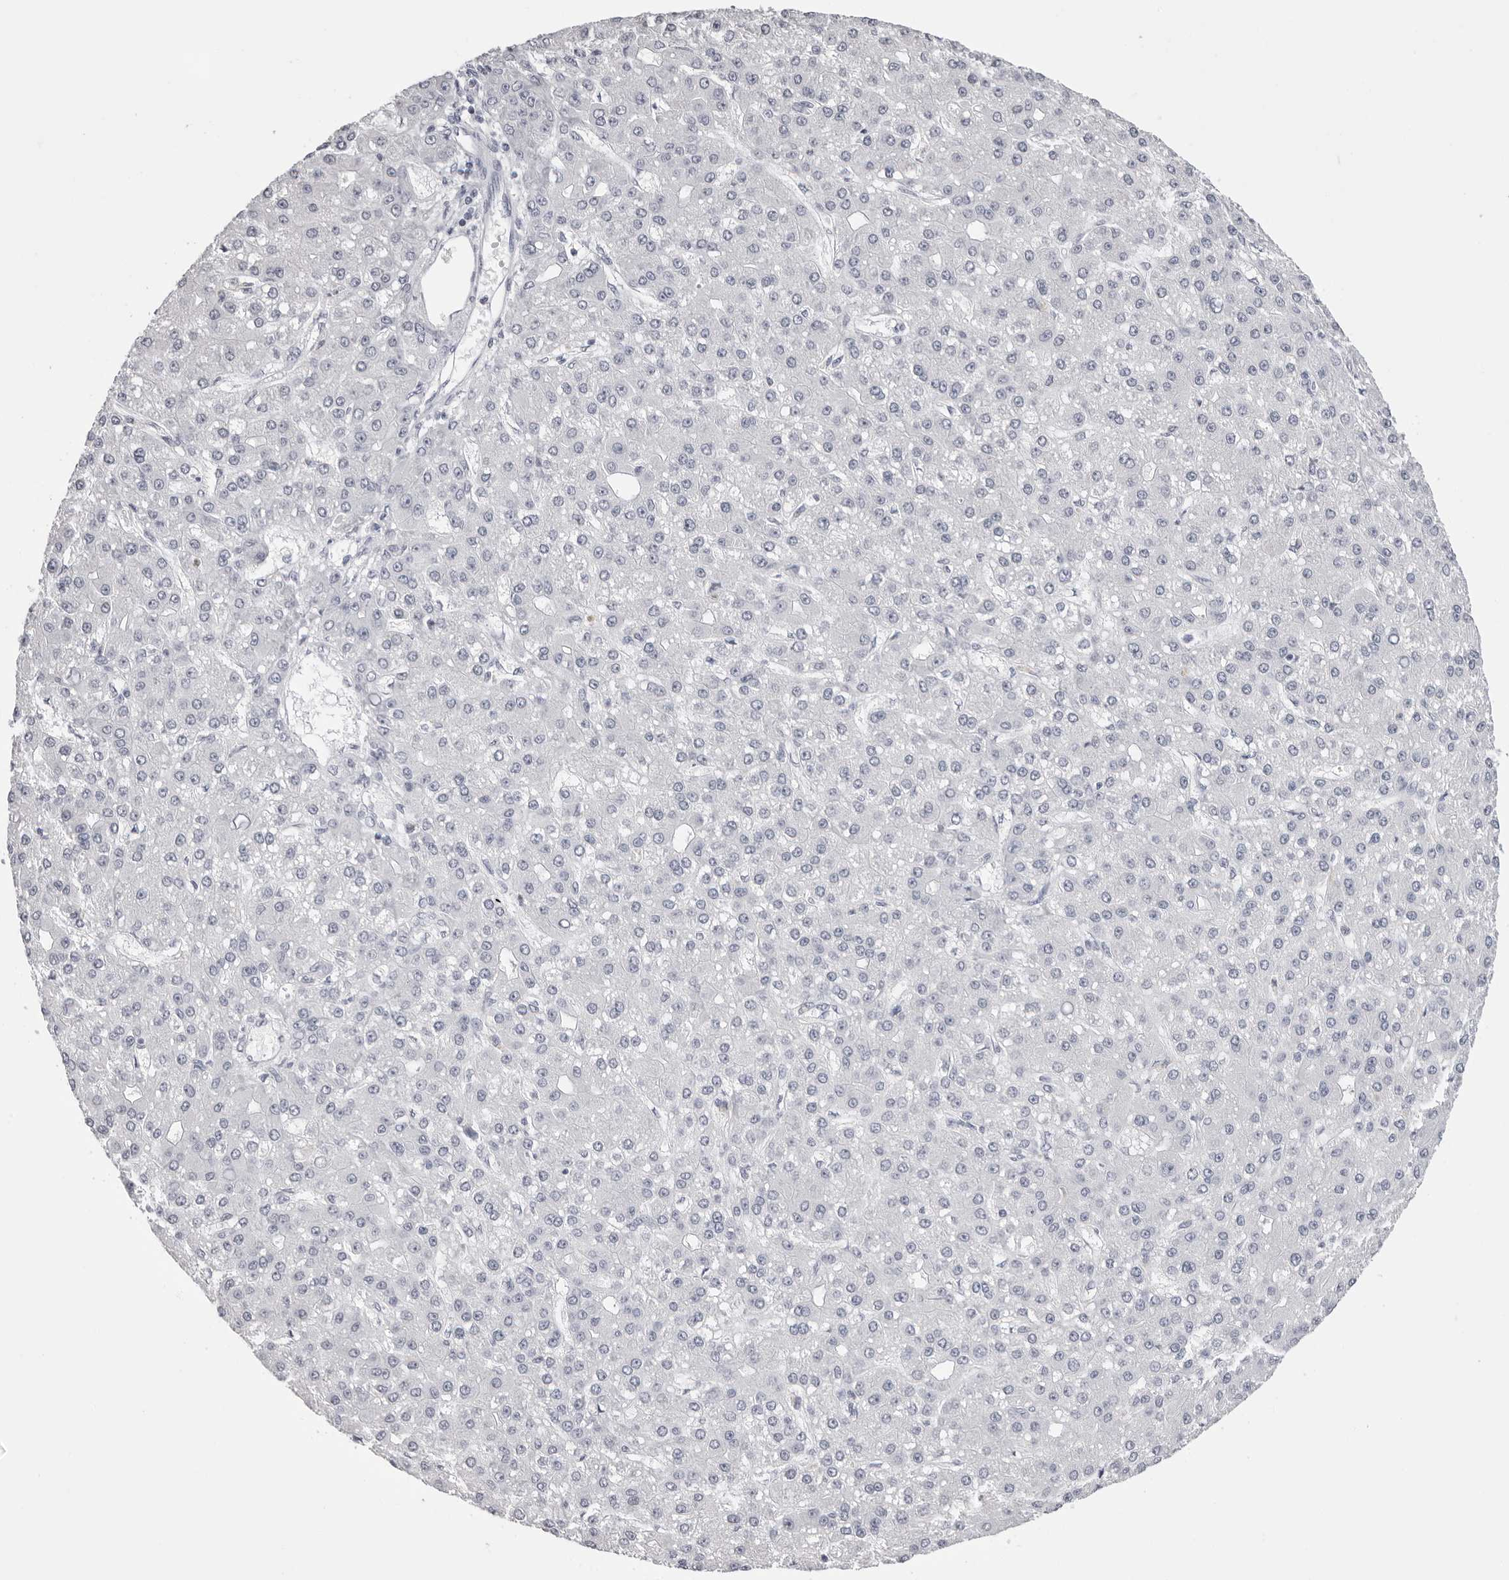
{"staining": {"intensity": "negative", "quantity": "none", "location": "none"}, "tissue": "liver cancer", "cell_type": "Tumor cells", "image_type": "cancer", "snomed": [{"axis": "morphology", "description": "Carcinoma, Hepatocellular, NOS"}, {"axis": "topography", "description": "Liver"}], "caption": "Tumor cells show no significant staining in liver hepatocellular carcinoma.", "gene": "RHO", "patient": {"sex": "male", "age": 67}}